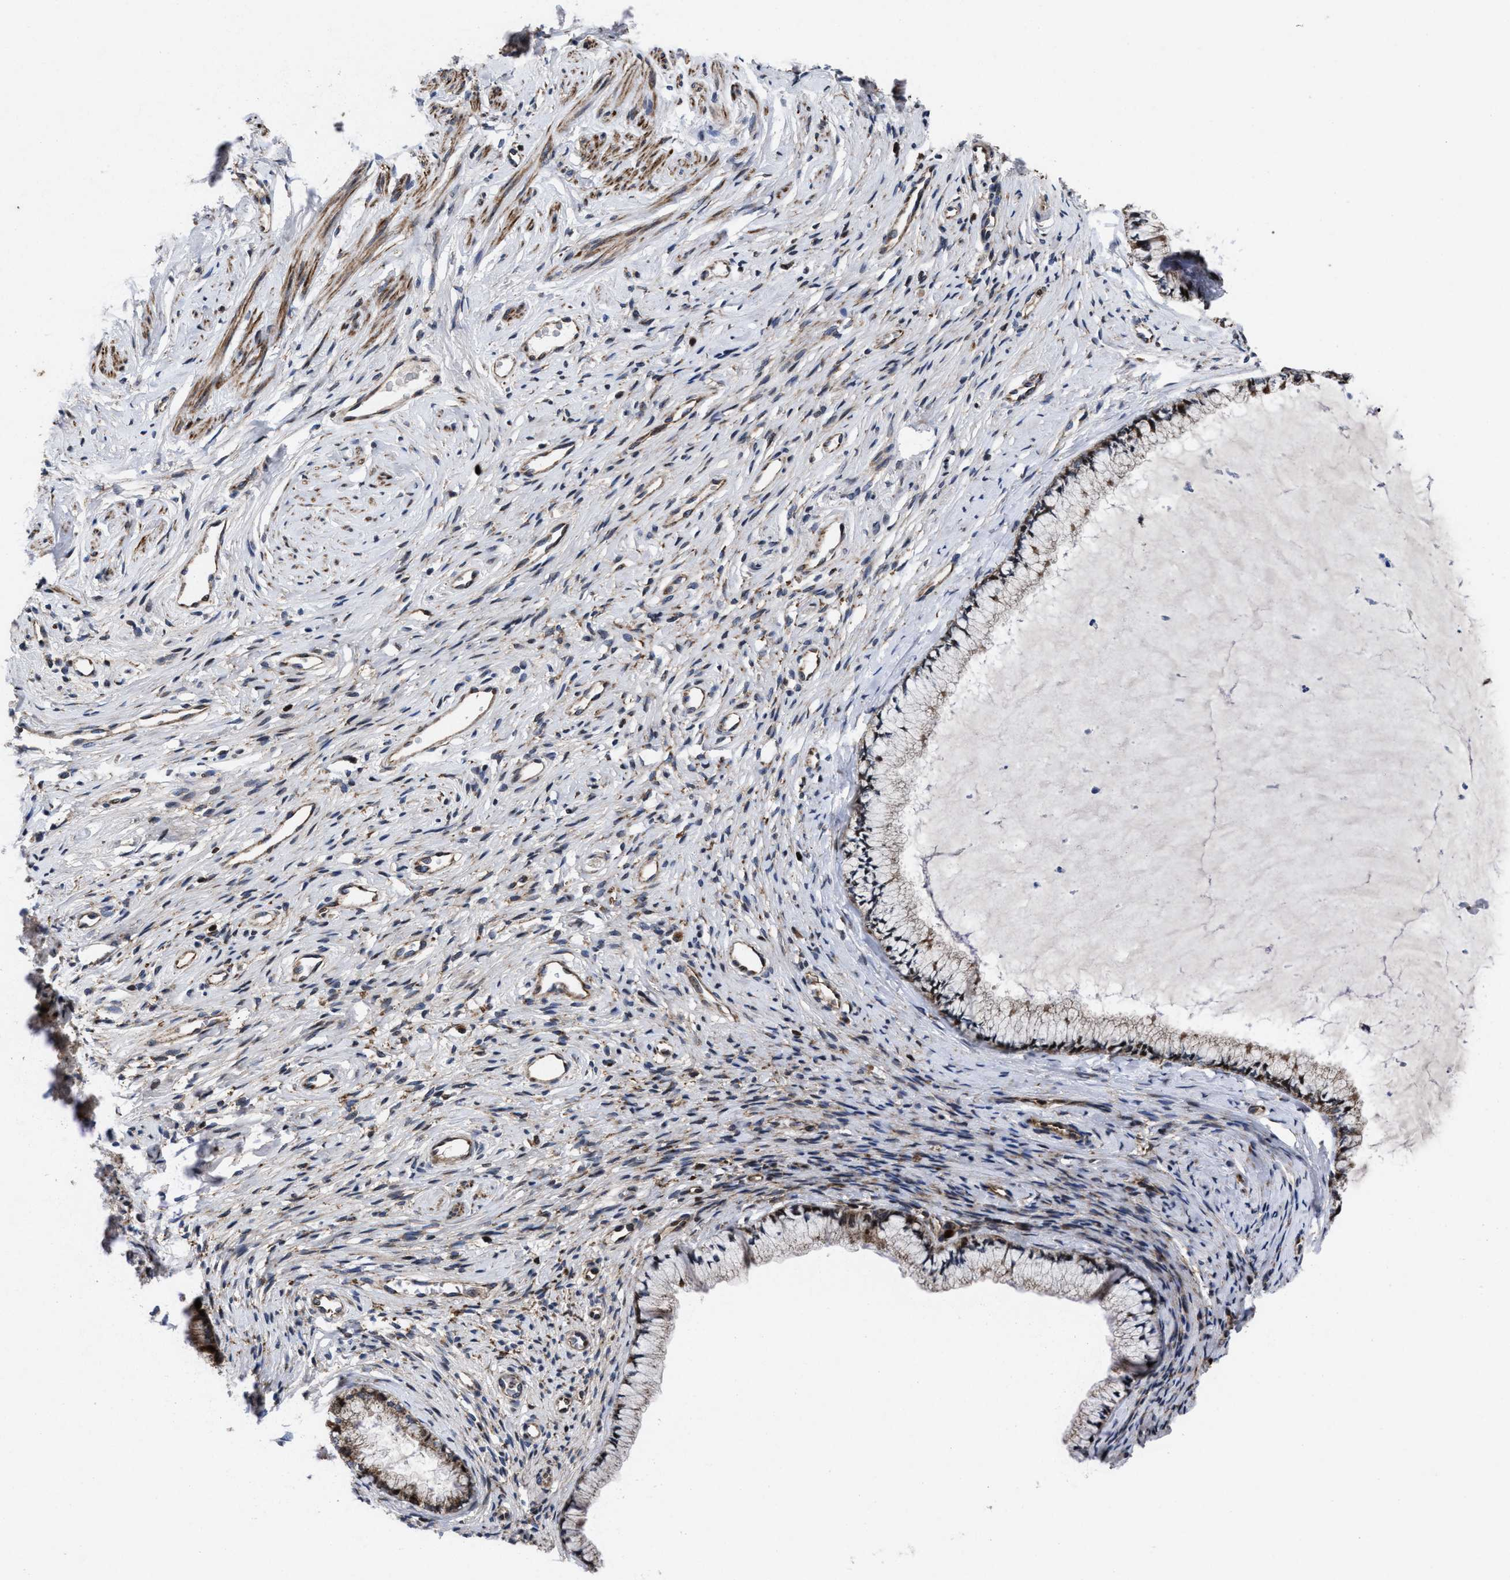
{"staining": {"intensity": "moderate", "quantity": ">75%", "location": "cytoplasmic/membranous"}, "tissue": "cervix", "cell_type": "Glandular cells", "image_type": "normal", "snomed": [{"axis": "morphology", "description": "Normal tissue, NOS"}, {"axis": "topography", "description": "Cervix"}], "caption": "An image of cervix stained for a protein demonstrates moderate cytoplasmic/membranous brown staining in glandular cells.", "gene": "MRPL50", "patient": {"sex": "female", "age": 77}}